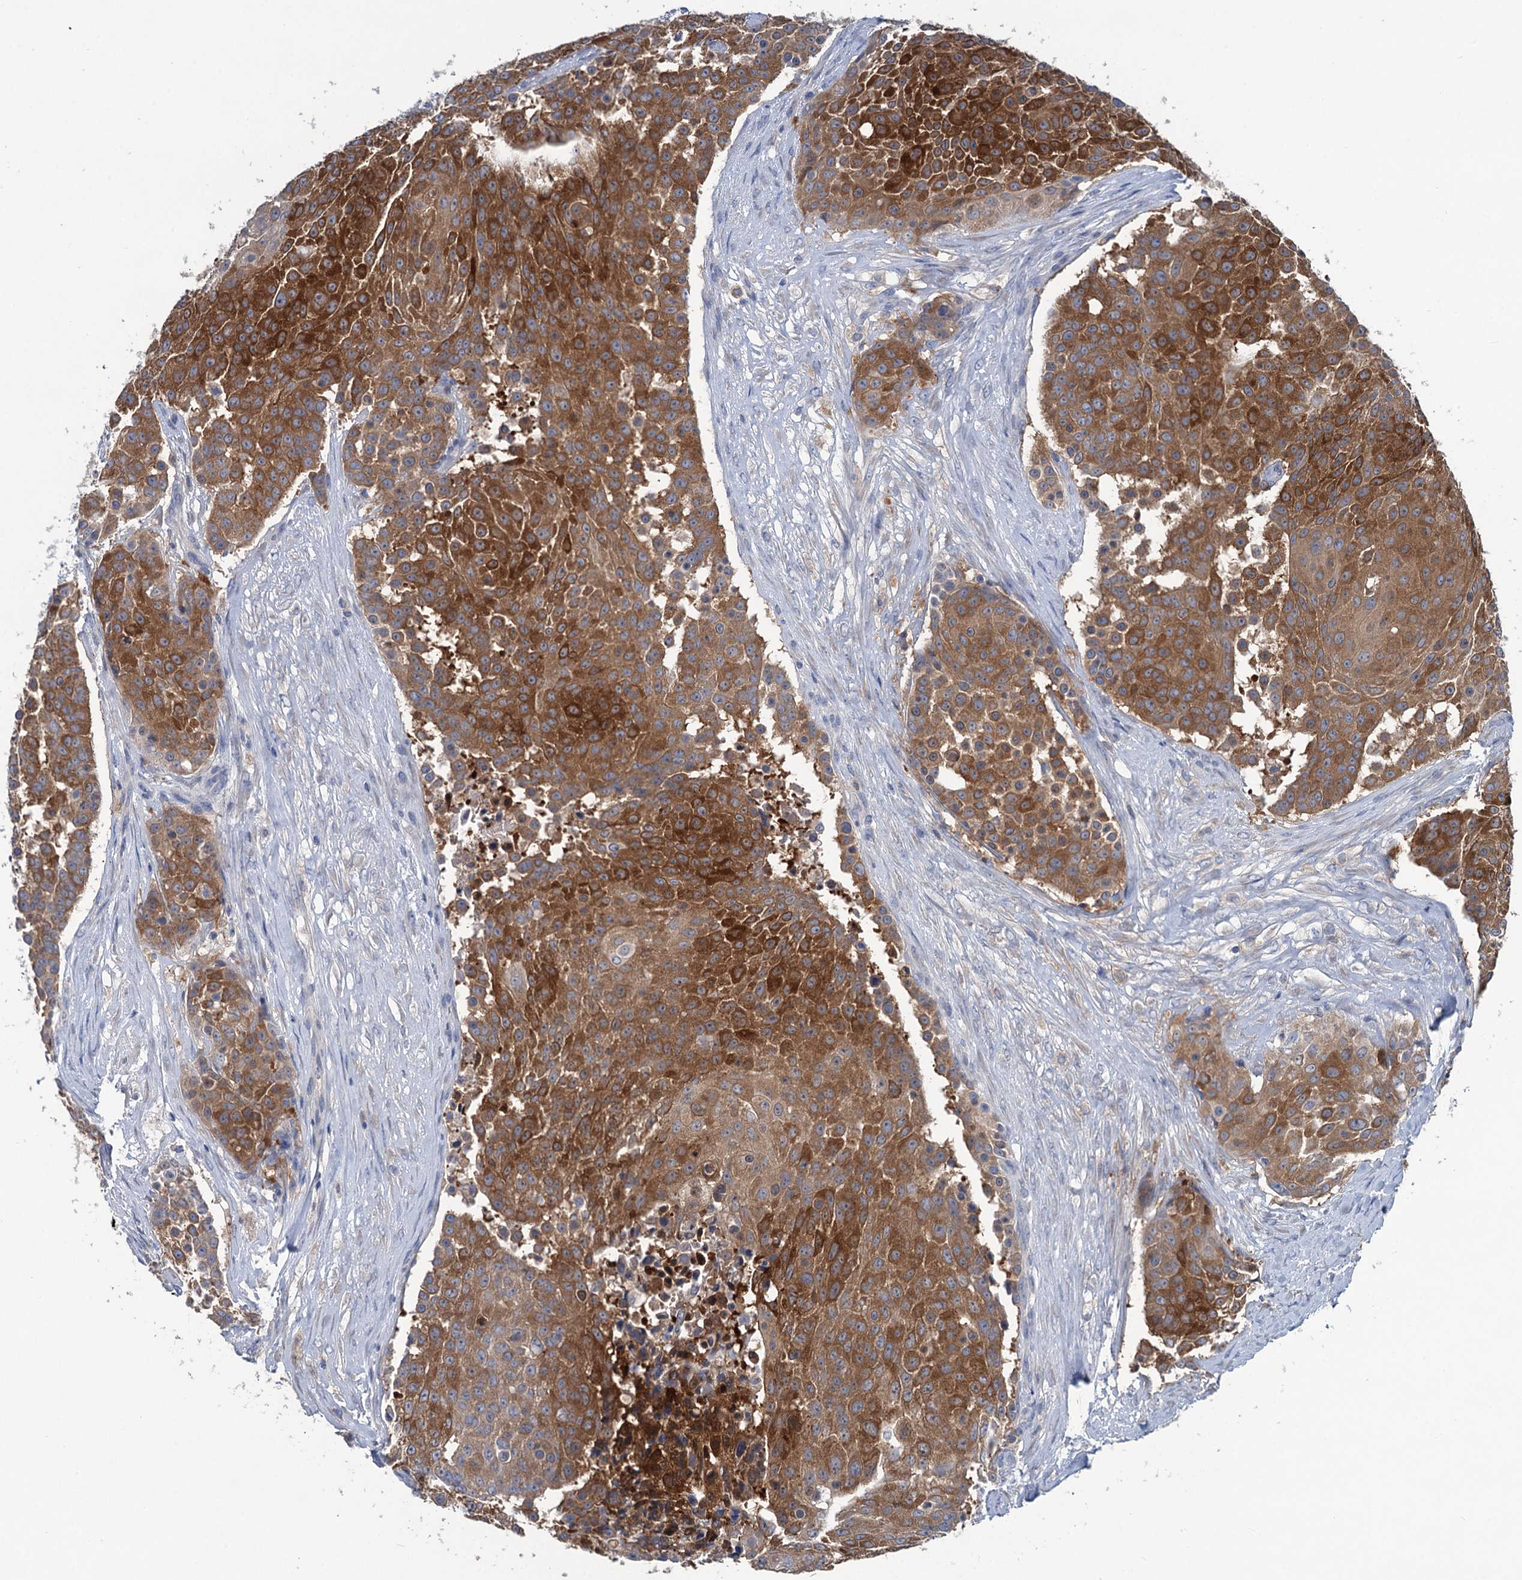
{"staining": {"intensity": "strong", "quantity": "25%-75%", "location": "cytoplasmic/membranous"}, "tissue": "urothelial cancer", "cell_type": "Tumor cells", "image_type": "cancer", "snomed": [{"axis": "morphology", "description": "Urothelial carcinoma, High grade"}, {"axis": "topography", "description": "Urinary bladder"}], "caption": "High-magnification brightfield microscopy of urothelial carcinoma (high-grade) stained with DAB (3,3'-diaminobenzidine) (brown) and counterstained with hematoxylin (blue). tumor cells exhibit strong cytoplasmic/membranous expression is identified in approximately25%-75% of cells.", "gene": "RTKN2", "patient": {"sex": "female", "age": 63}}